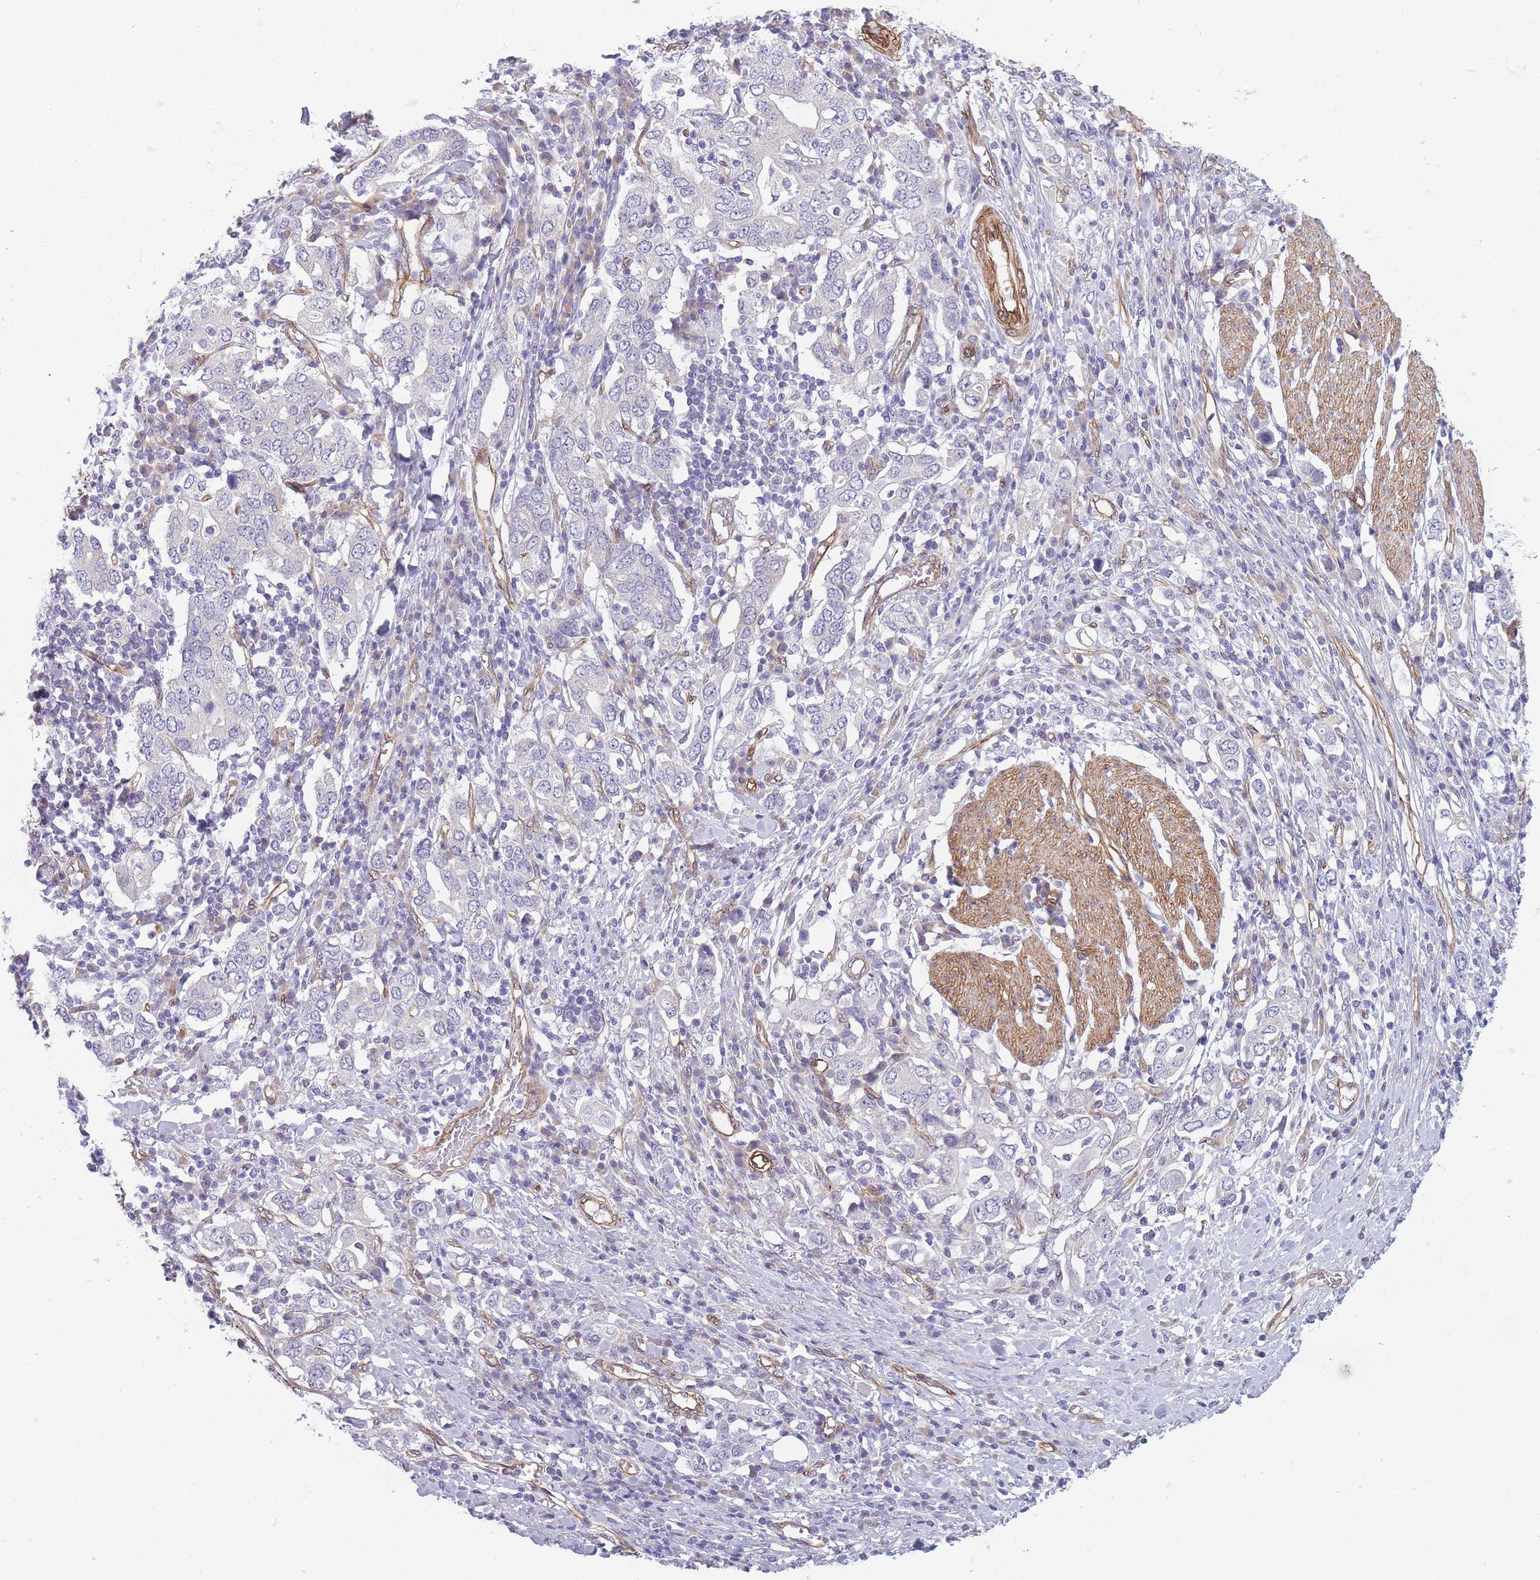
{"staining": {"intensity": "negative", "quantity": "none", "location": "none"}, "tissue": "stomach cancer", "cell_type": "Tumor cells", "image_type": "cancer", "snomed": [{"axis": "morphology", "description": "Adenocarcinoma, NOS"}, {"axis": "topography", "description": "Stomach, upper"}, {"axis": "topography", "description": "Stomach"}], "caption": "Immunohistochemical staining of human stomach adenocarcinoma displays no significant positivity in tumor cells. (Brightfield microscopy of DAB (3,3'-diaminobenzidine) immunohistochemistry at high magnification).", "gene": "OR6B3", "patient": {"sex": "male", "age": 62}}